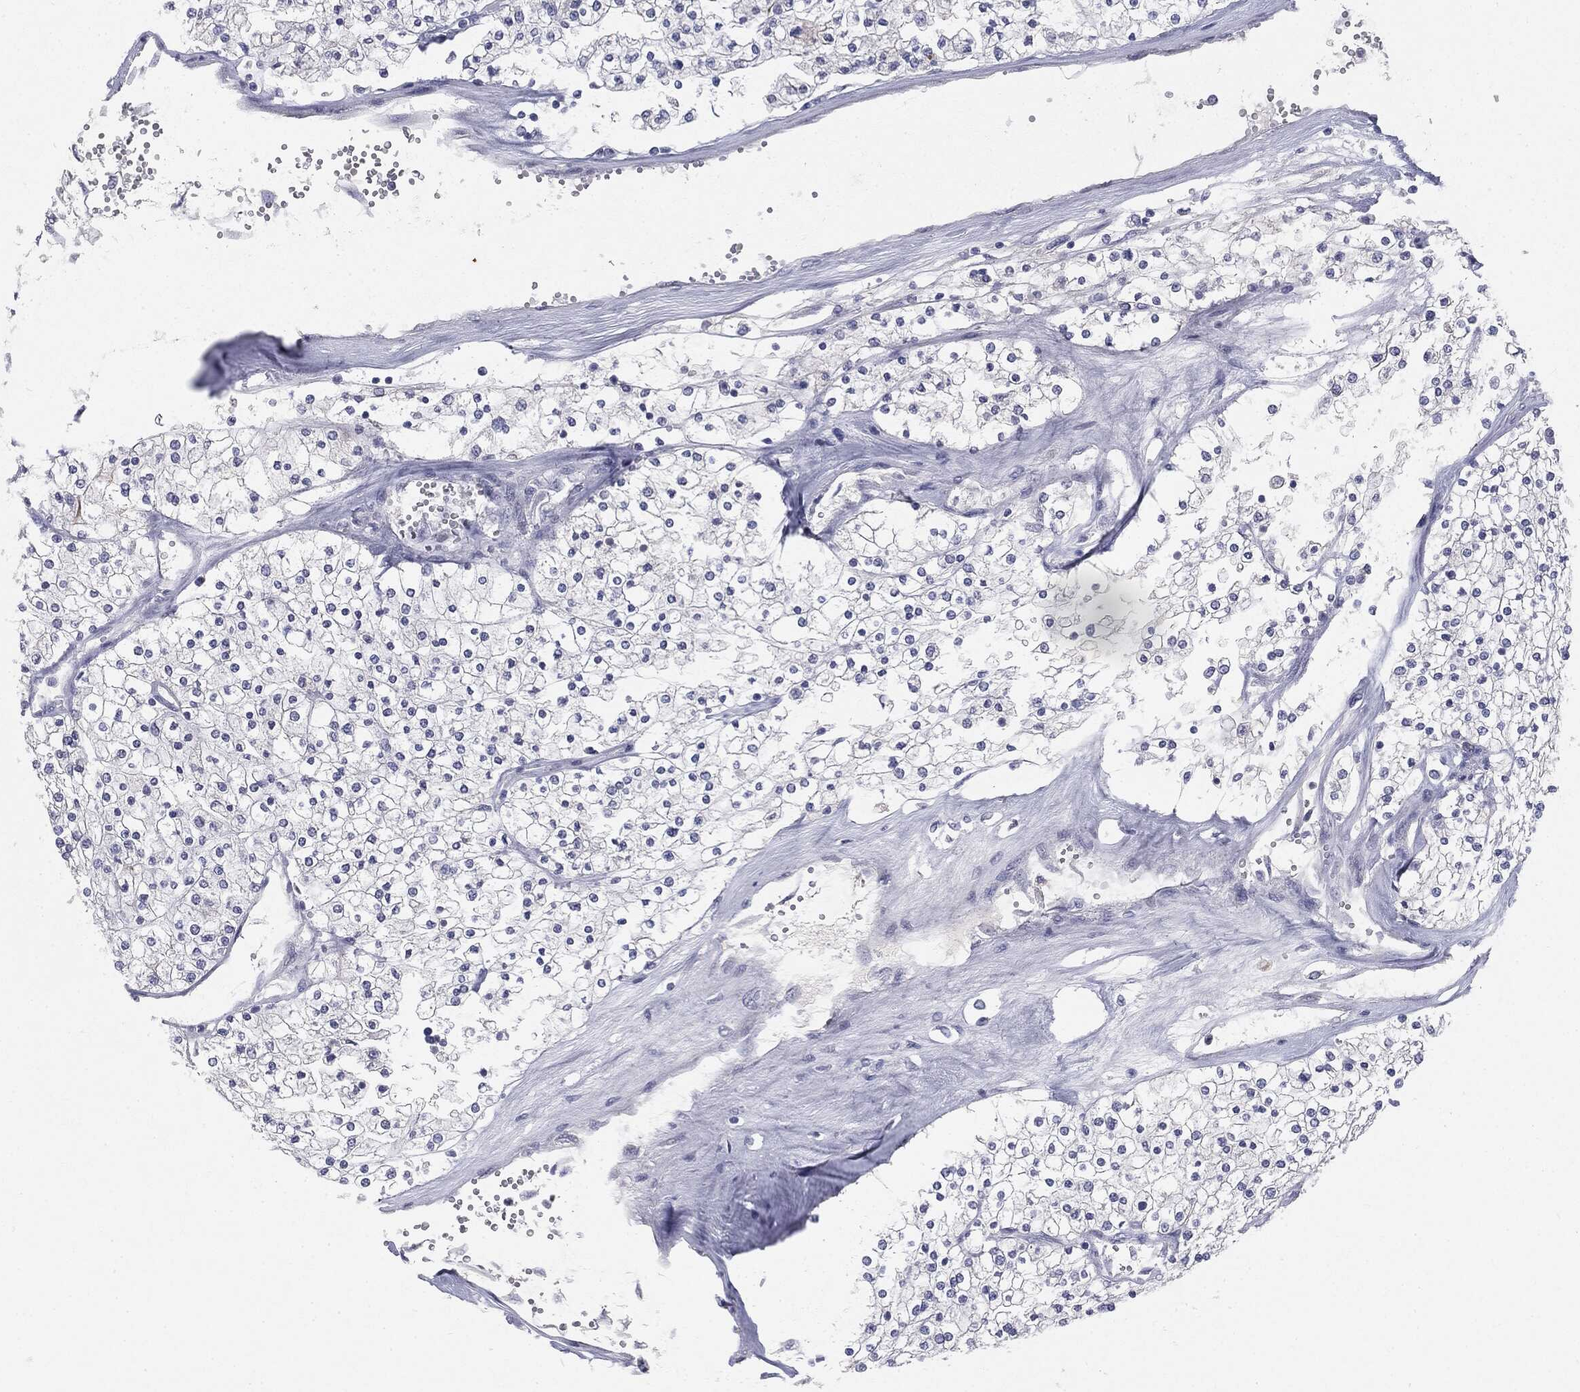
{"staining": {"intensity": "negative", "quantity": "none", "location": "none"}, "tissue": "renal cancer", "cell_type": "Tumor cells", "image_type": "cancer", "snomed": [{"axis": "morphology", "description": "Adenocarcinoma, NOS"}, {"axis": "topography", "description": "Kidney"}], "caption": "Photomicrograph shows no significant protein expression in tumor cells of renal adenocarcinoma.", "gene": "MUC1", "patient": {"sex": "male", "age": 80}}